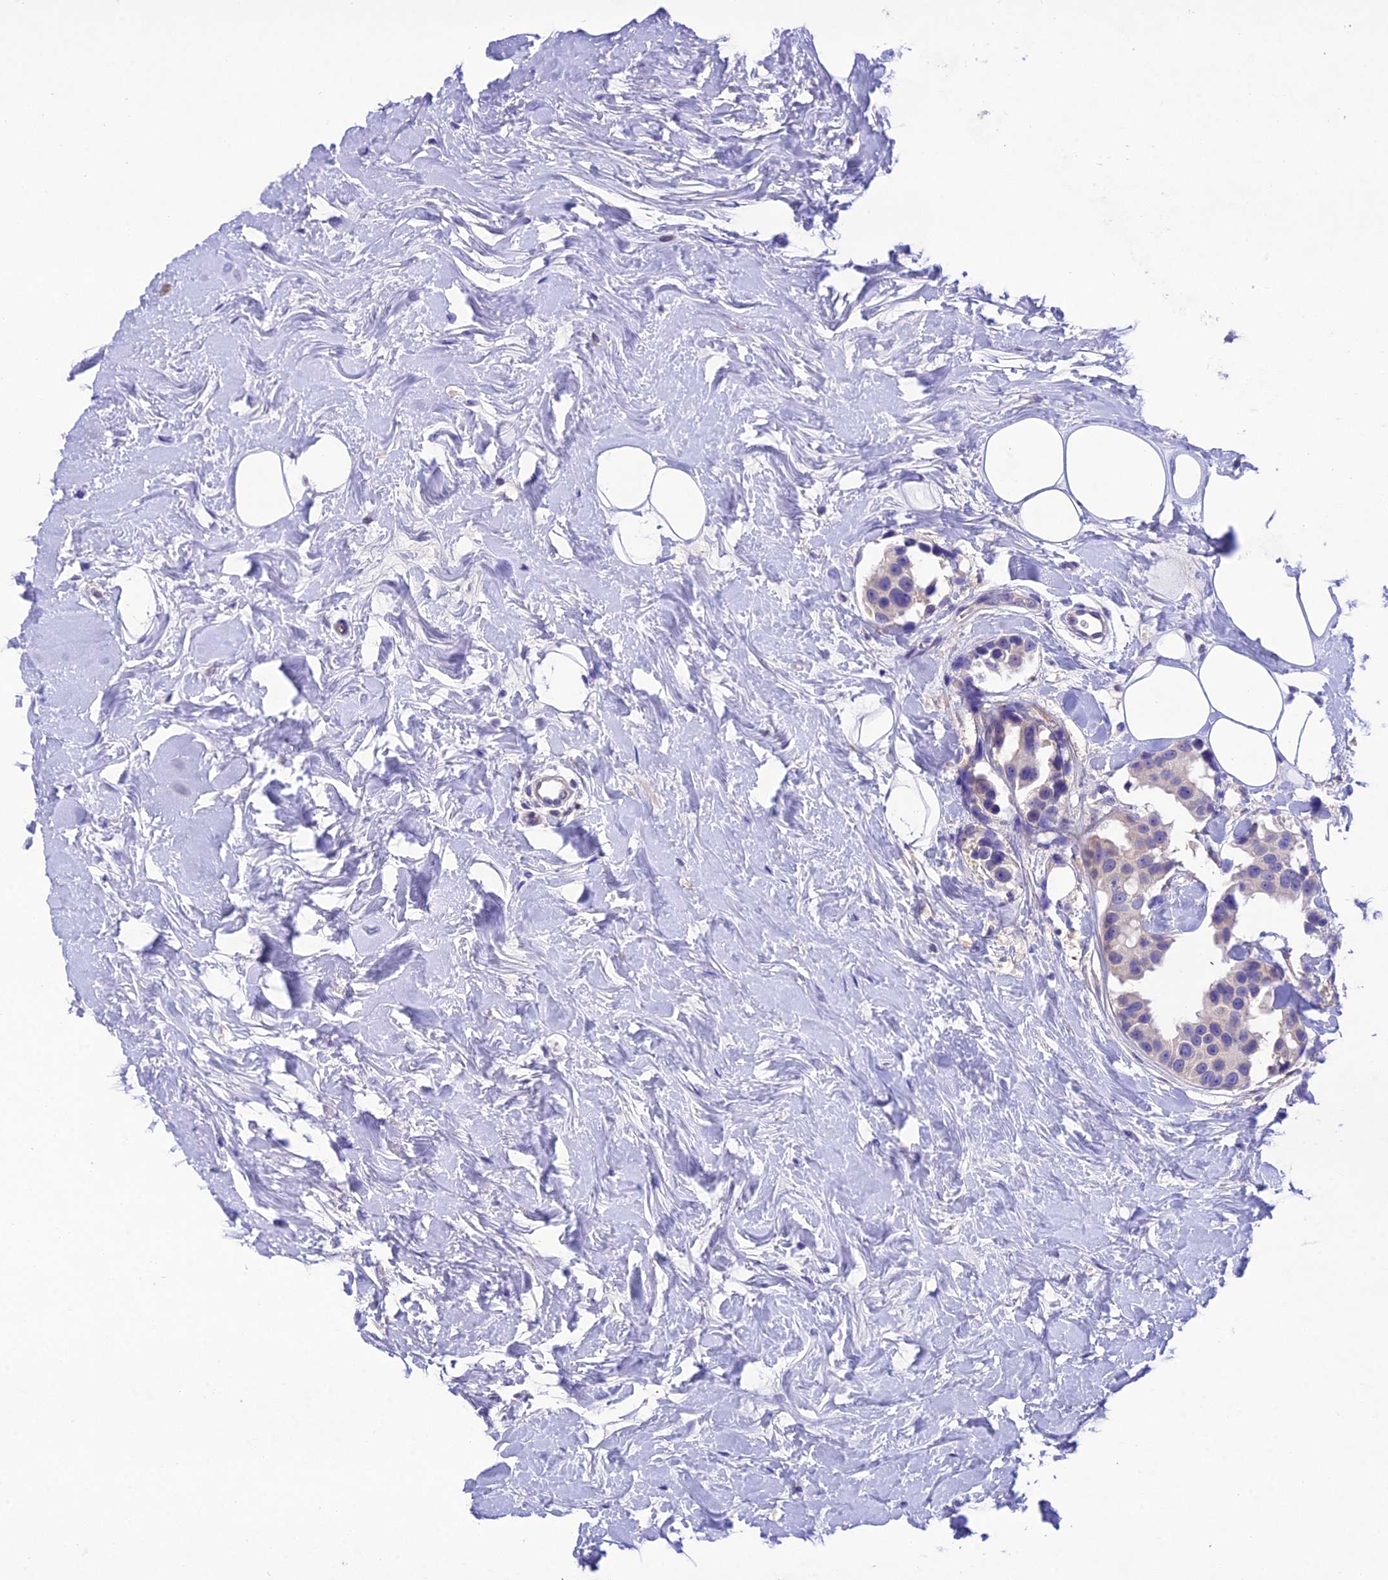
{"staining": {"intensity": "negative", "quantity": "none", "location": "none"}, "tissue": "breast cancer", "cell_type": "Tumor cells", "image_type": "cancer", "snomed": [{"axis": "morphology", "description": "Normal tissue, NOS"}, {"axis": "morphology", "description": "Duct carcinoma"}, {"axis": "topography", "description": "Breast"}], "caption": "Immunohistochemistry of human breast invasive ductal carcinoma demonstrates no staining in tumor cells.", "gene": "SNX24", "patient": {"sex": "female", "age": 39}}